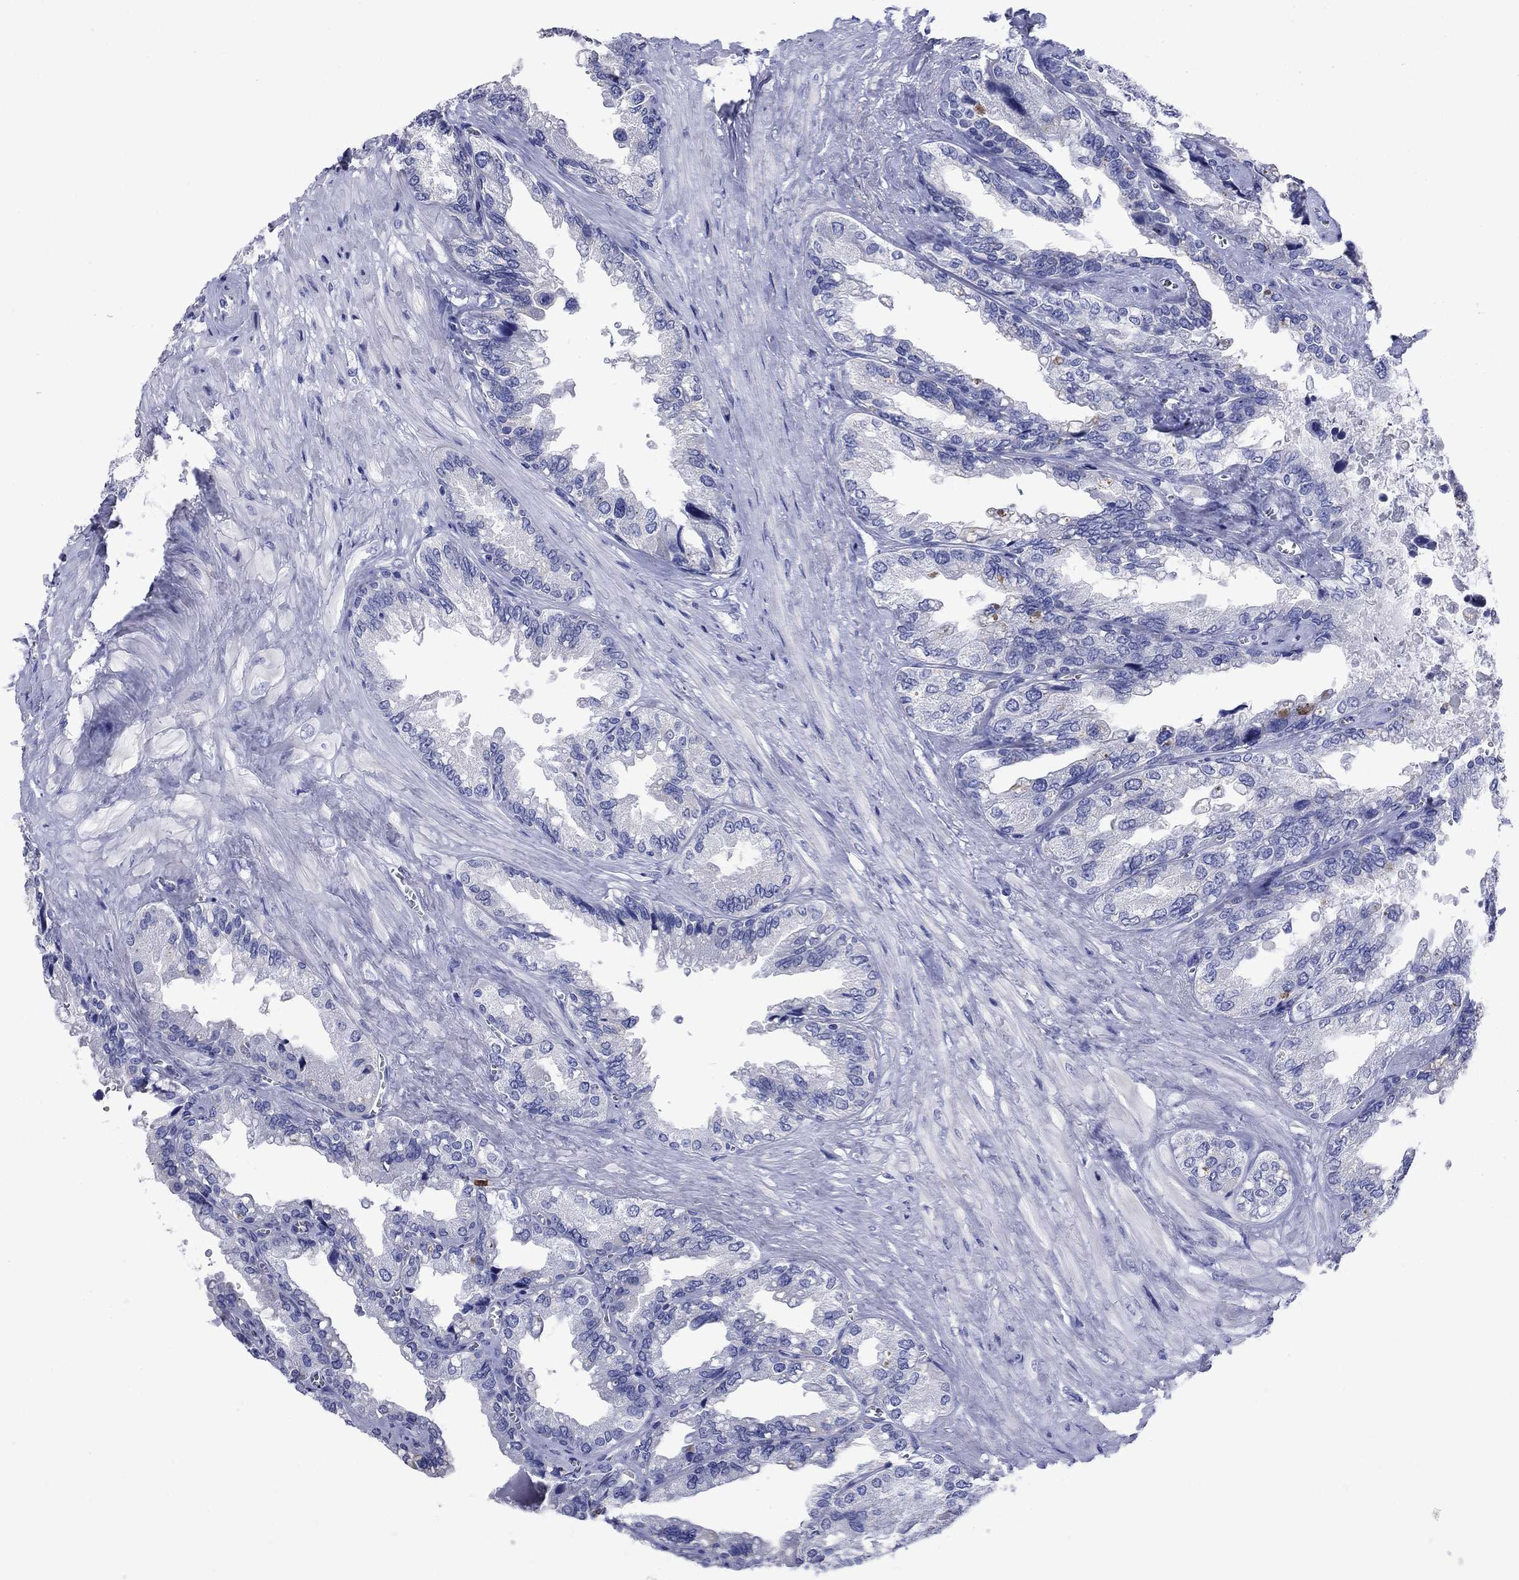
{"staining": {"intensity": "negative", "quantity": "none", "location": "none"}, "tissue": "seminal vesicle", "cell_type": "Glandular cells", "image_type": "normal", "snomed": [{"axis": "morphology", "description": "Normal tissue, NOS"}, {"axis": "topography", "description": "Seminal veicle"}], "caption": "Protein analysis of unremarkable seminal vesicle reveals no significant staining in glandular cells.", "gene": "TFR2", "patient": {"sex": "male", "age": 67}}